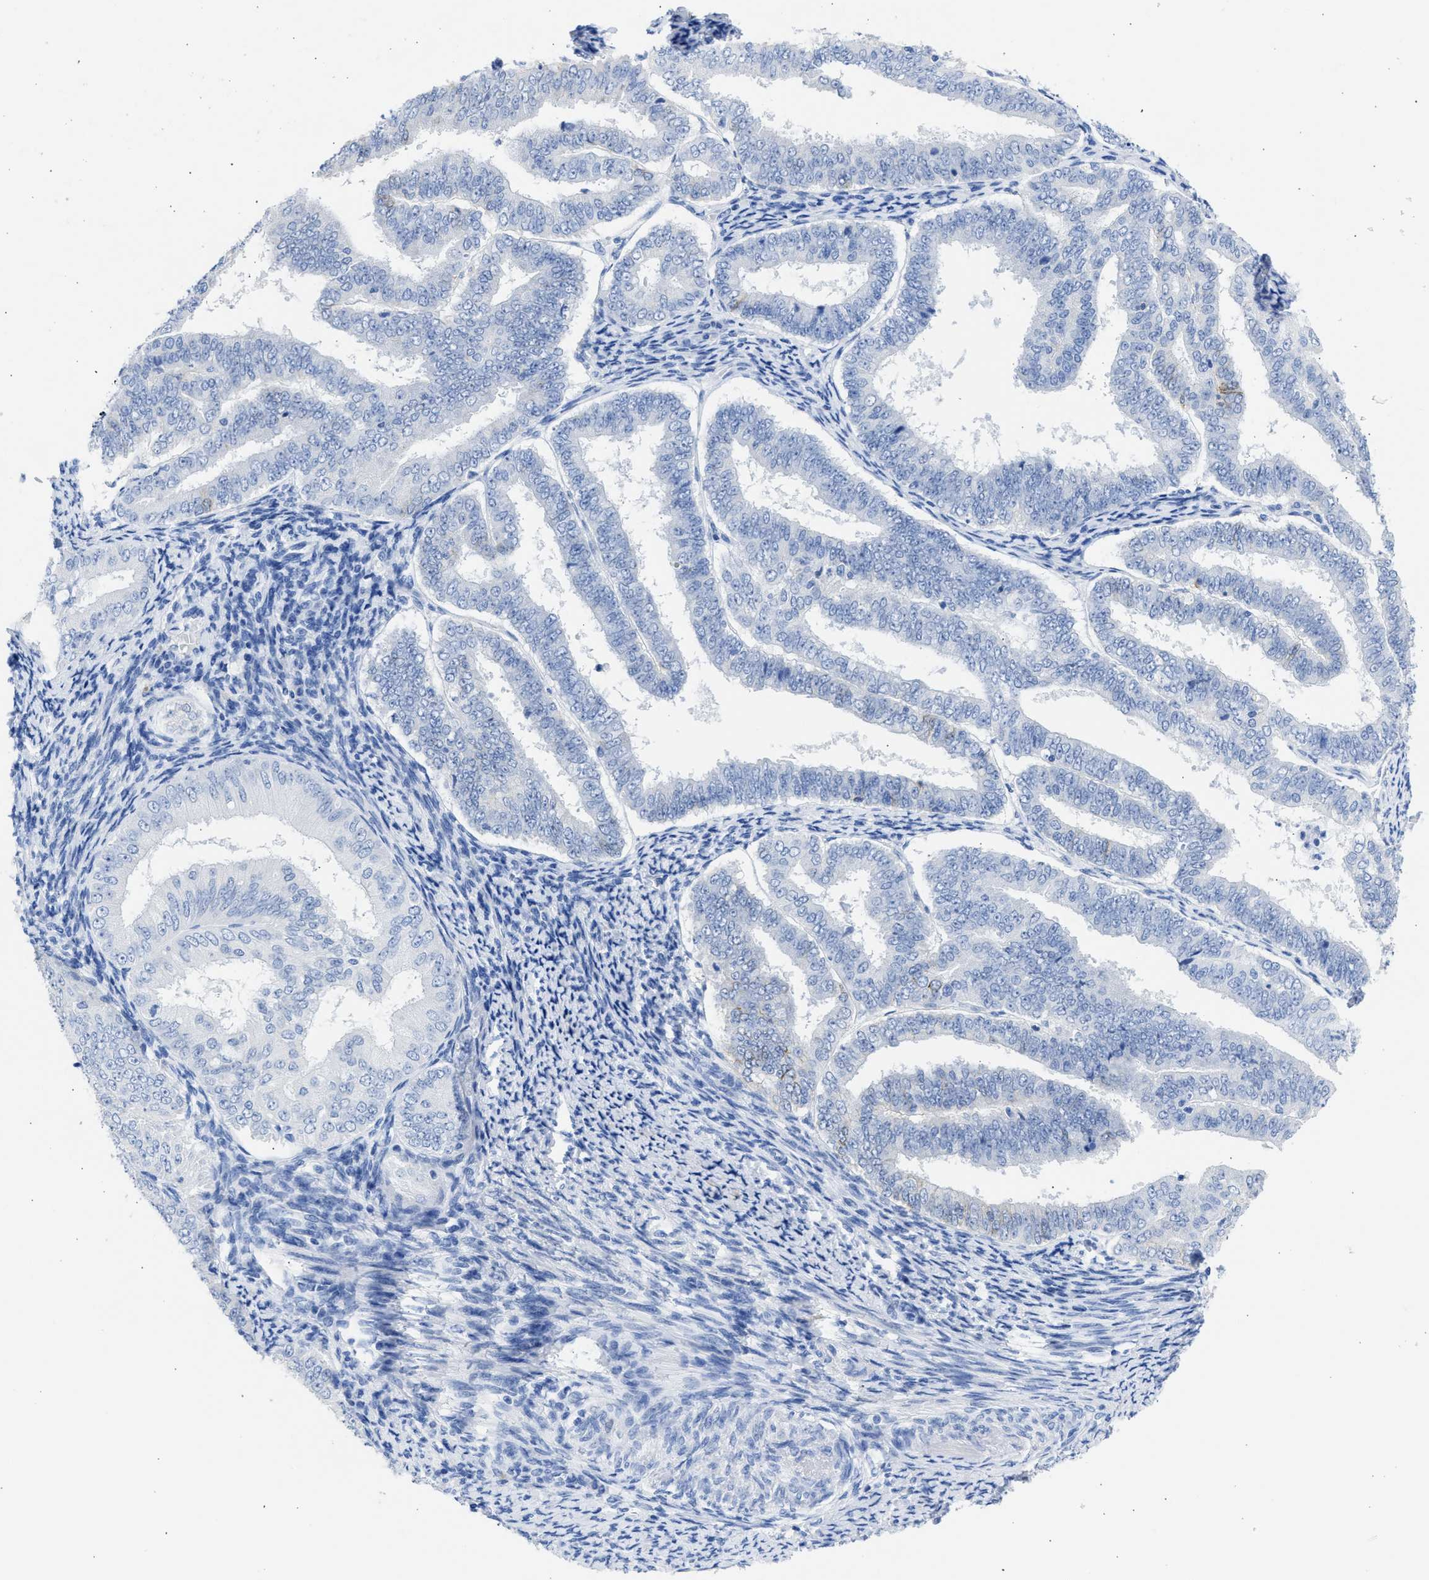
{"staining": {"intensity": "negative", "quantity": "none", "location": "none"}, "tissue": "endometrial cancer", "cell_type": "Tumor cells", "image_type": "cancer", "snomed": [{"axis": "morphology", "description": "Adenocarcinoma, NOS"}, {"axis": "topography", "description": "Endometrium"}], "caption": "Photomicrograph shows no significant protein expression in tumor cells of endometrial adenocarcinoma.", "gene": "NCAM1", "patient": {"sex": "female", "age": 63}}